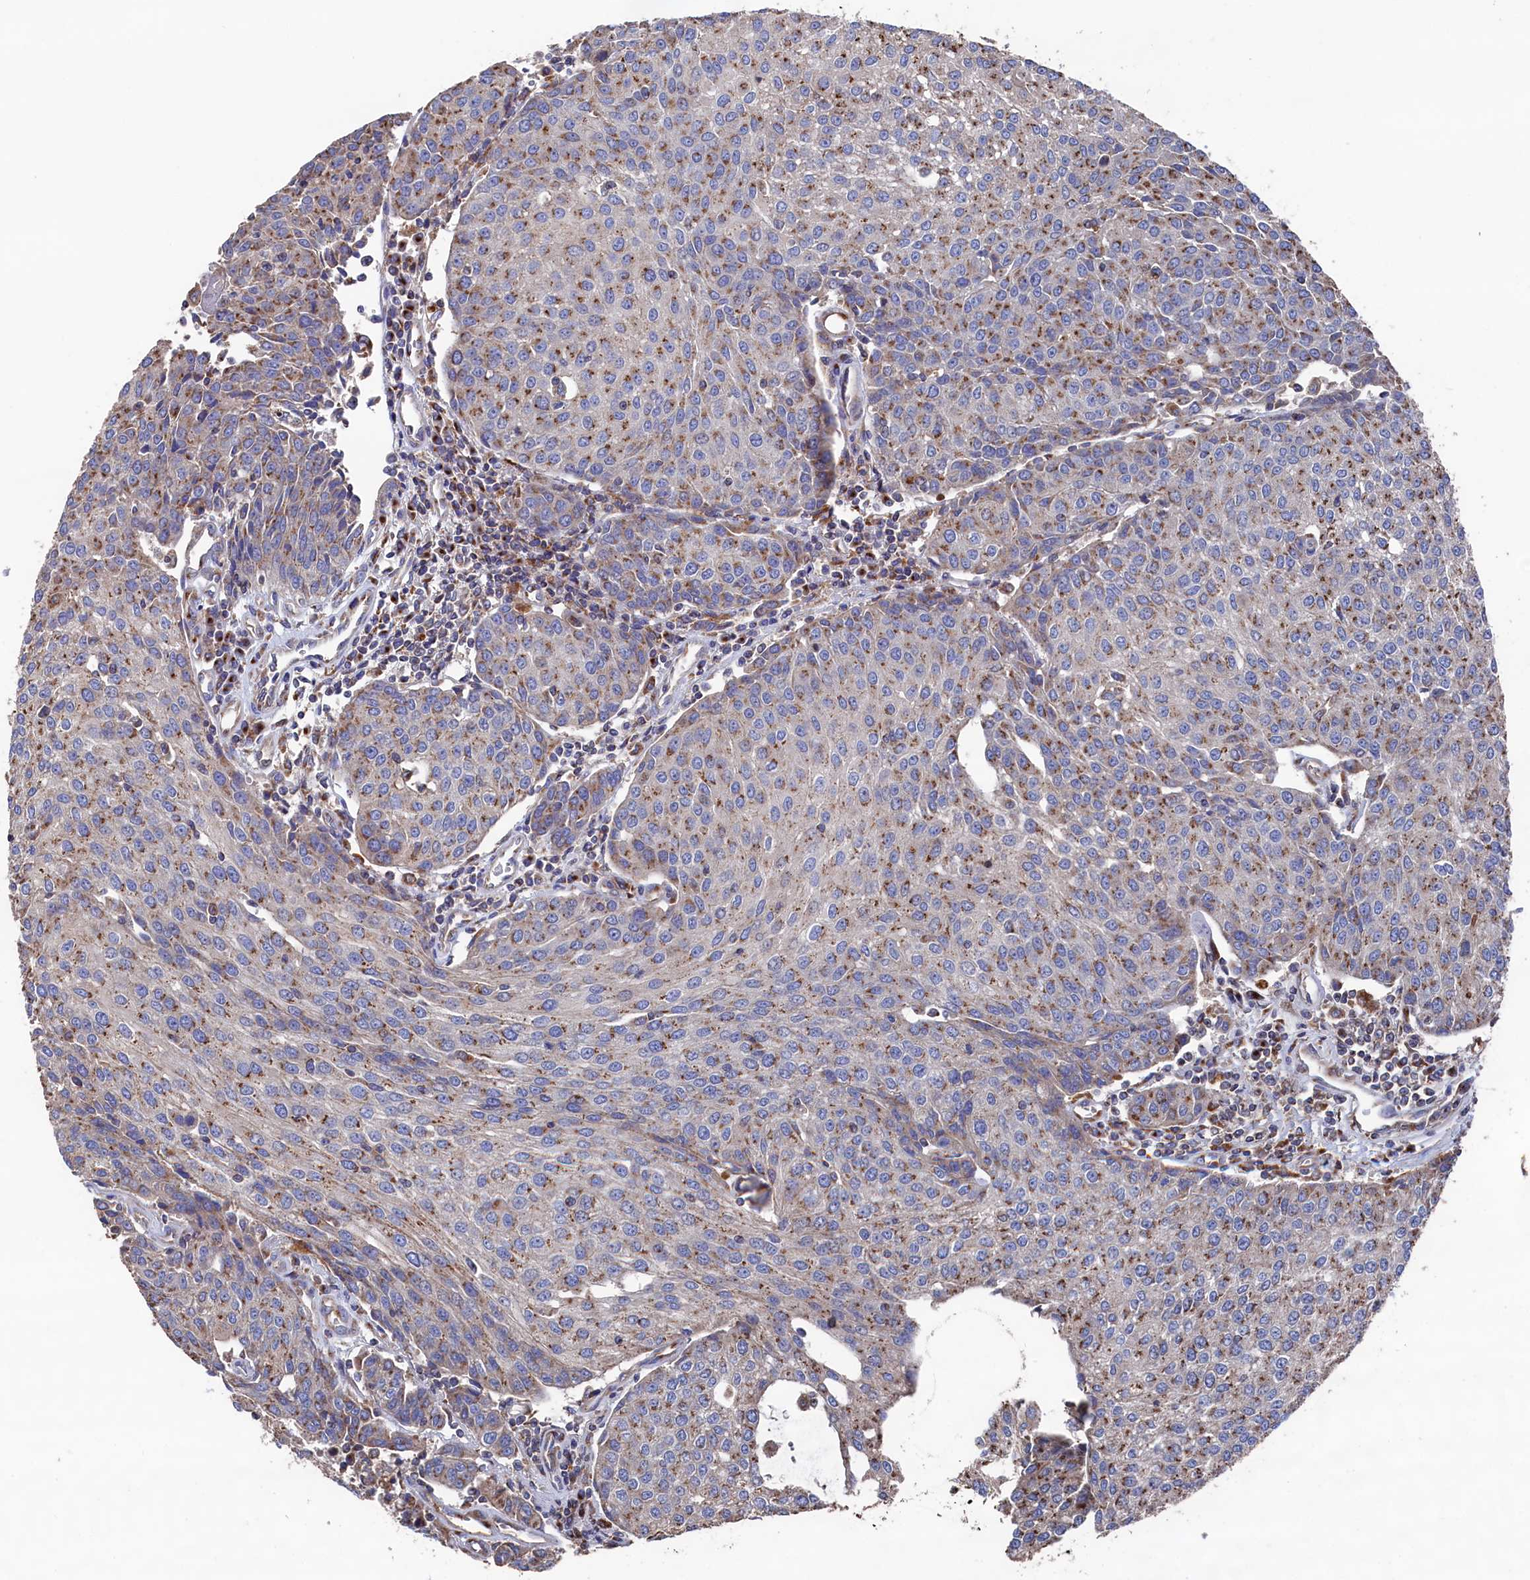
{"staining": {"intensity": "moderate", "quantity": ">75%", "location": "cytoplasmic/membranous"}, "tissue": "urothelial cancer", "cell_type": "Tumor cells", "image_type": "cancer", "snomed": [{"axis": "morphology", "description": "Urothelial carcinoma, High grade"}, {"axis": "topography", "description": "Urinary bladder"}], "caption": "Immunohistochemical staining of high-grade urothelial carcinoma displays medium levels of moderate cytoplasmic/membranous positivity in about >75% of tumor cells.", "gene": "PRRC1", "patient": {"sex": "female", "age": 85}}